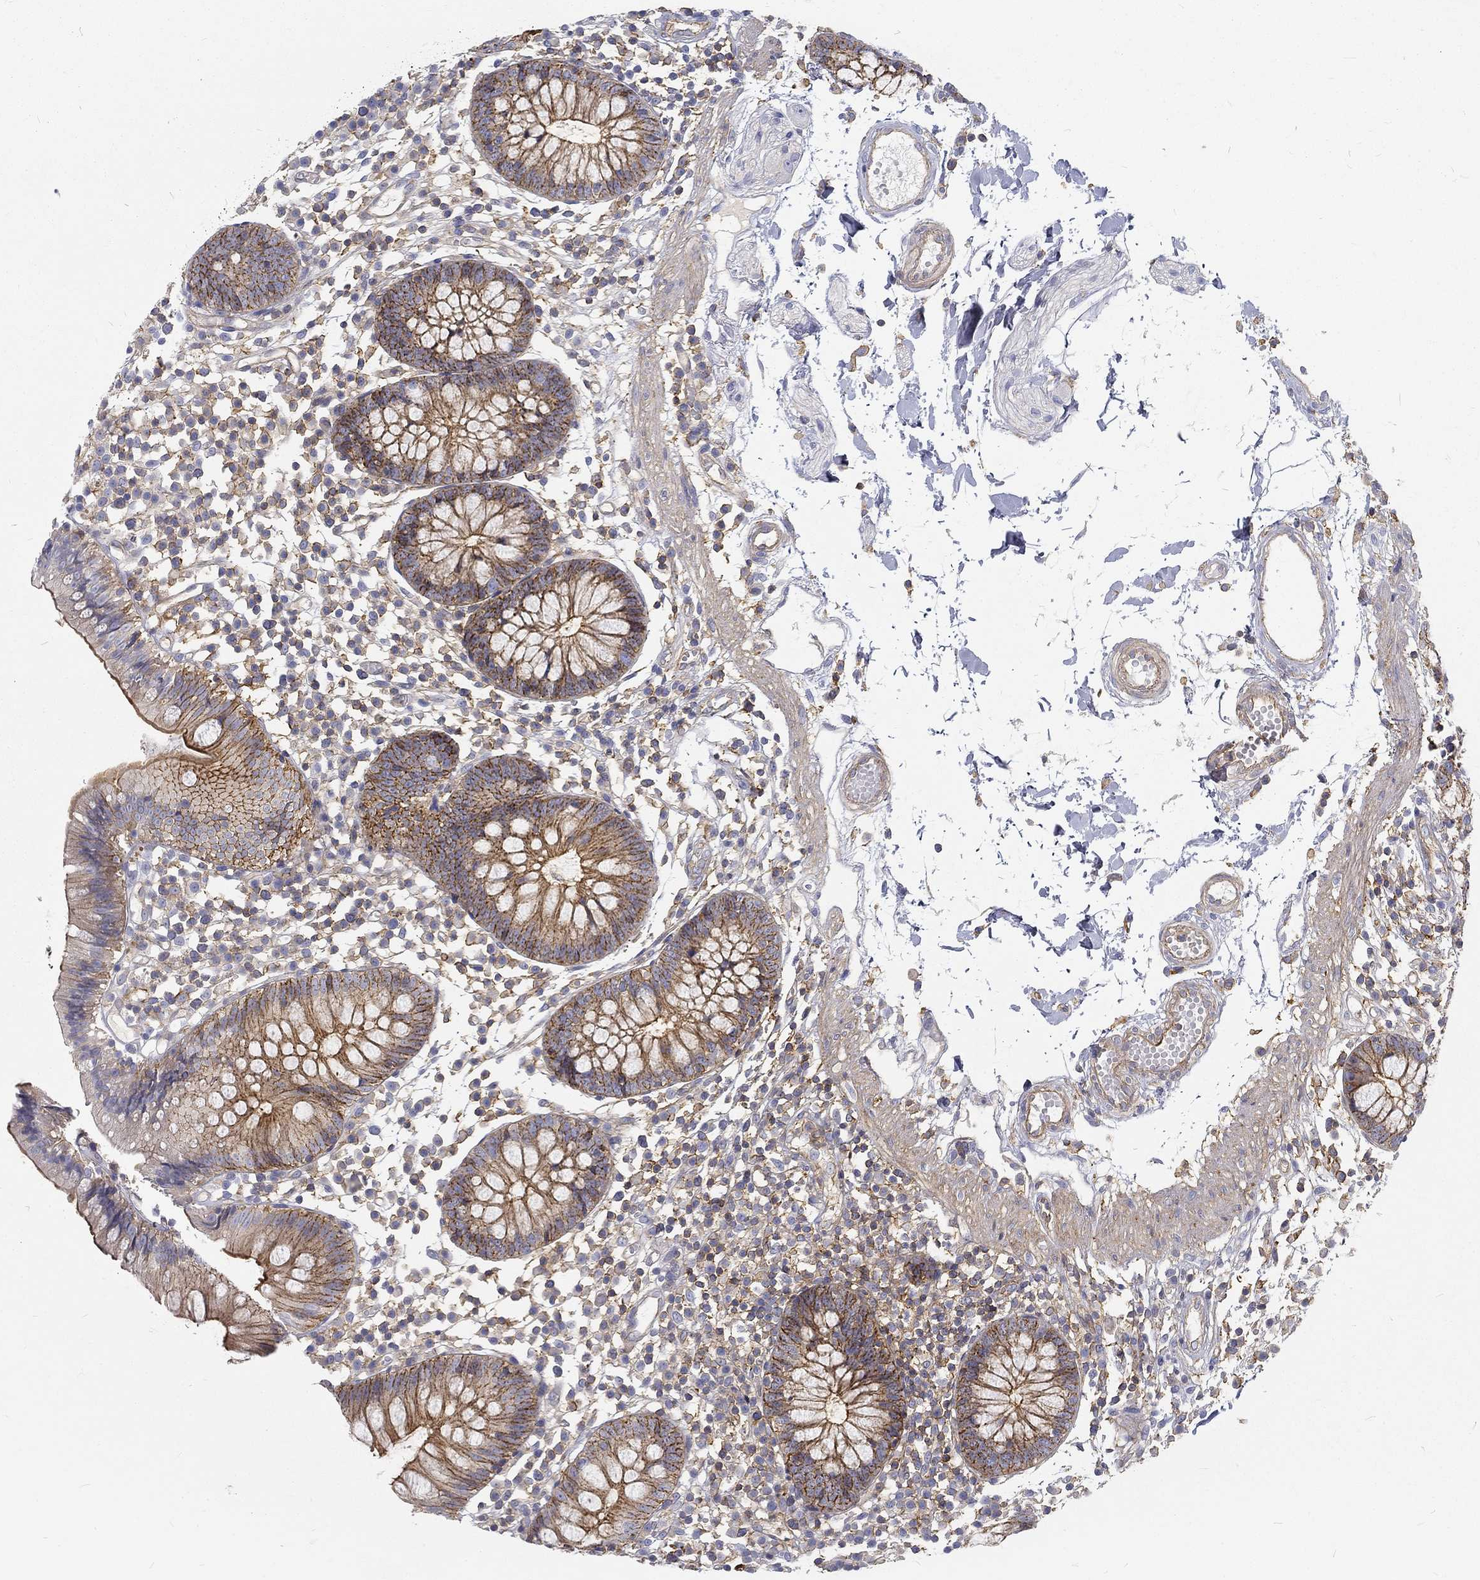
{"staining": {"intensity": "weak", "quantity": ">75%", "location": "cytoplasmic/membranous"}, "tissue": "colon", "cell_type": "Endothelial cells", "image_type": "normal", "snomed": [{"axis": "morphology", "description": "Normal tissue, NOS"}, {"axis": "topography", "description": "Rectum"}], "caption": "High-power microscopy captured an immunohistochemistry photomicrograph of benign colon, revealing weak cytoplasmic/membranous expression in approximately >75% of endothelial cells.", "gene": "MTMR11", "patient": {"sex": "male", "age": 70}}